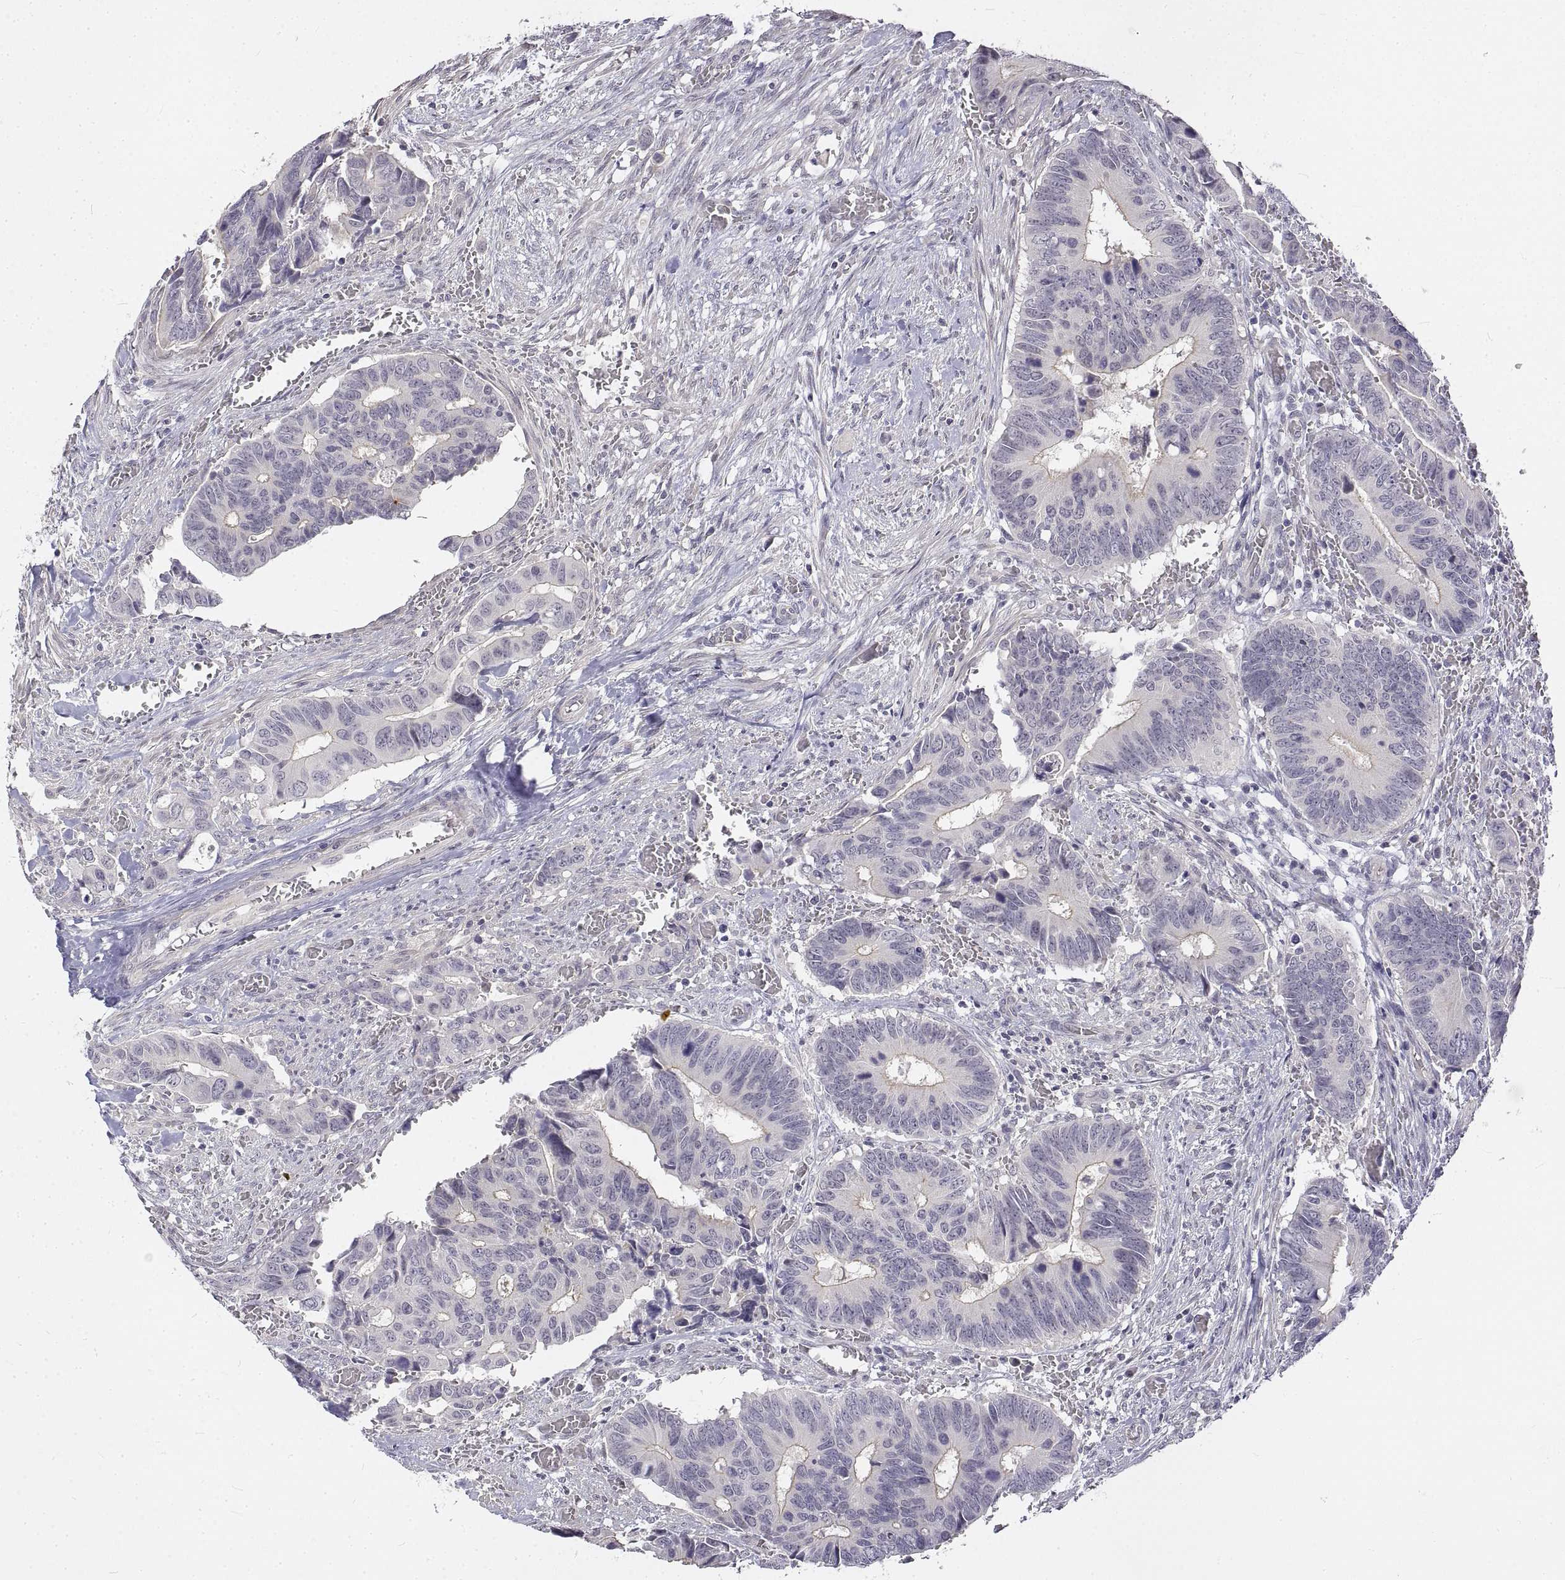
{"staining": {"intensity": "weak", "quantity": "<25%", "location": "cytoplasmic/membranous"}, "tissue": "colorectal cancer", "cell_type": "Tumor cells", "image_type": "cancer", "snomed": [{"axis": "morphology", "description": "Adenocarcinoma, NOS"}, {"axis": "topography", "description": "Colon"}], "caption": "A high-resolution image shows immunohistochemistry (IHC) staining of colorectal cancer (adenocarcinoma), which demonstrates no significant positivity in tumor cells.", "gene": "ANO2", "patient": {"sex": "male", "age": 49}}